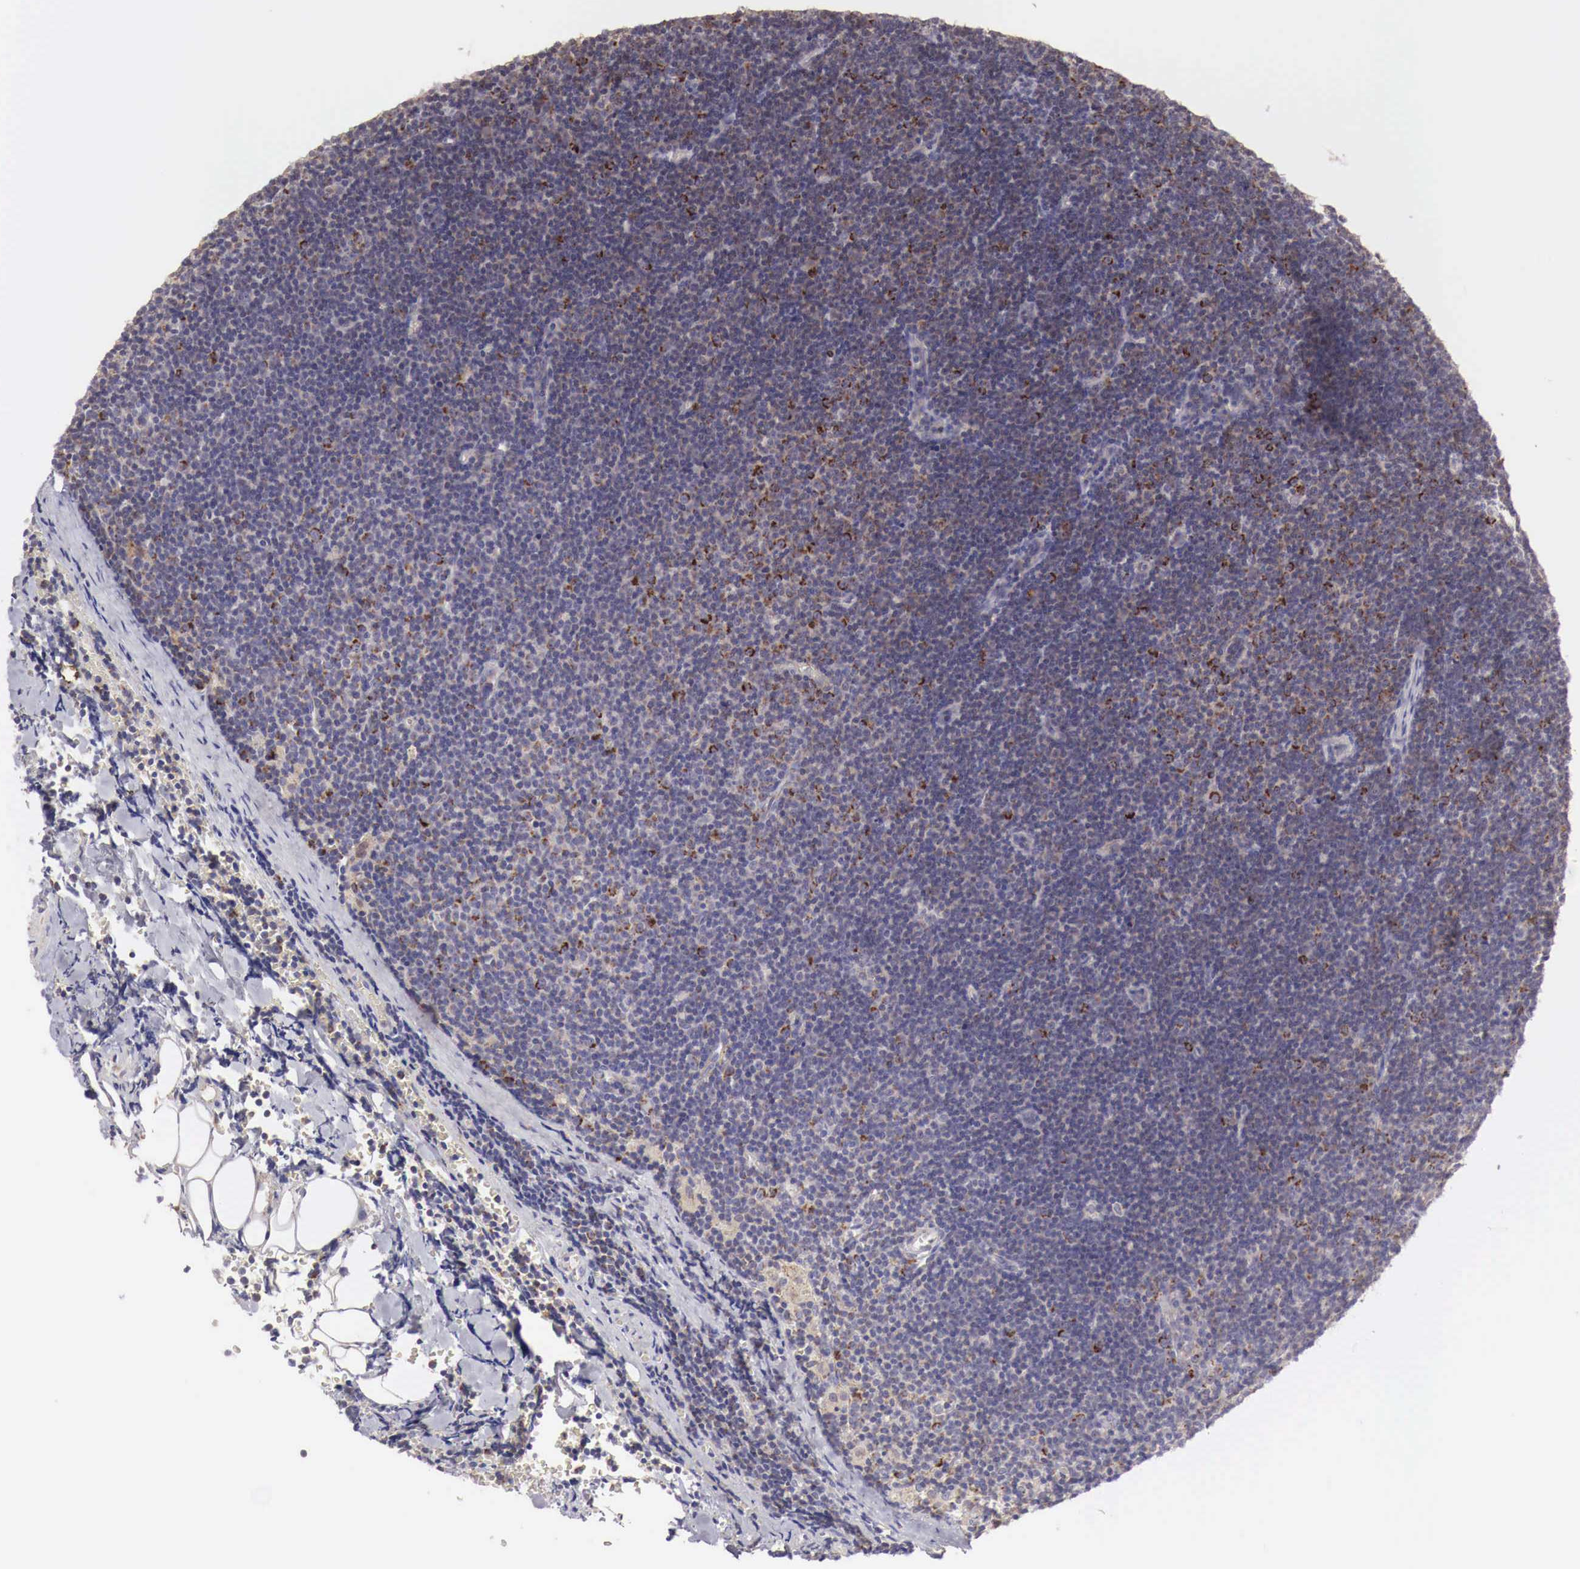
{"staining": {"intensity": "weak", "quantity": "<25%", "location": "cytoplasmic/membranous"}, "tissue": "lymphoma", "cell_type": "Tumor cells", "image_type": "cancer", "snomed": [{"axis": "morphology", "description": "Malignant lymphoma, non-Hodgkin's type, Low grade"}, {"axis": "topography", "description": "Lymph node"}], "caption": "Immunohistochemical staining of low-grade malignant lymphoma, non-Hodgkin's type shows no significant positivity in tumor cells. Brightfield microscopy of IHC stained with DAB (brown) and hematoxylin (blue), captured at high magnification.", "gene": "XPNPEP3", "patient": {"sex": "male", "age": 57}}